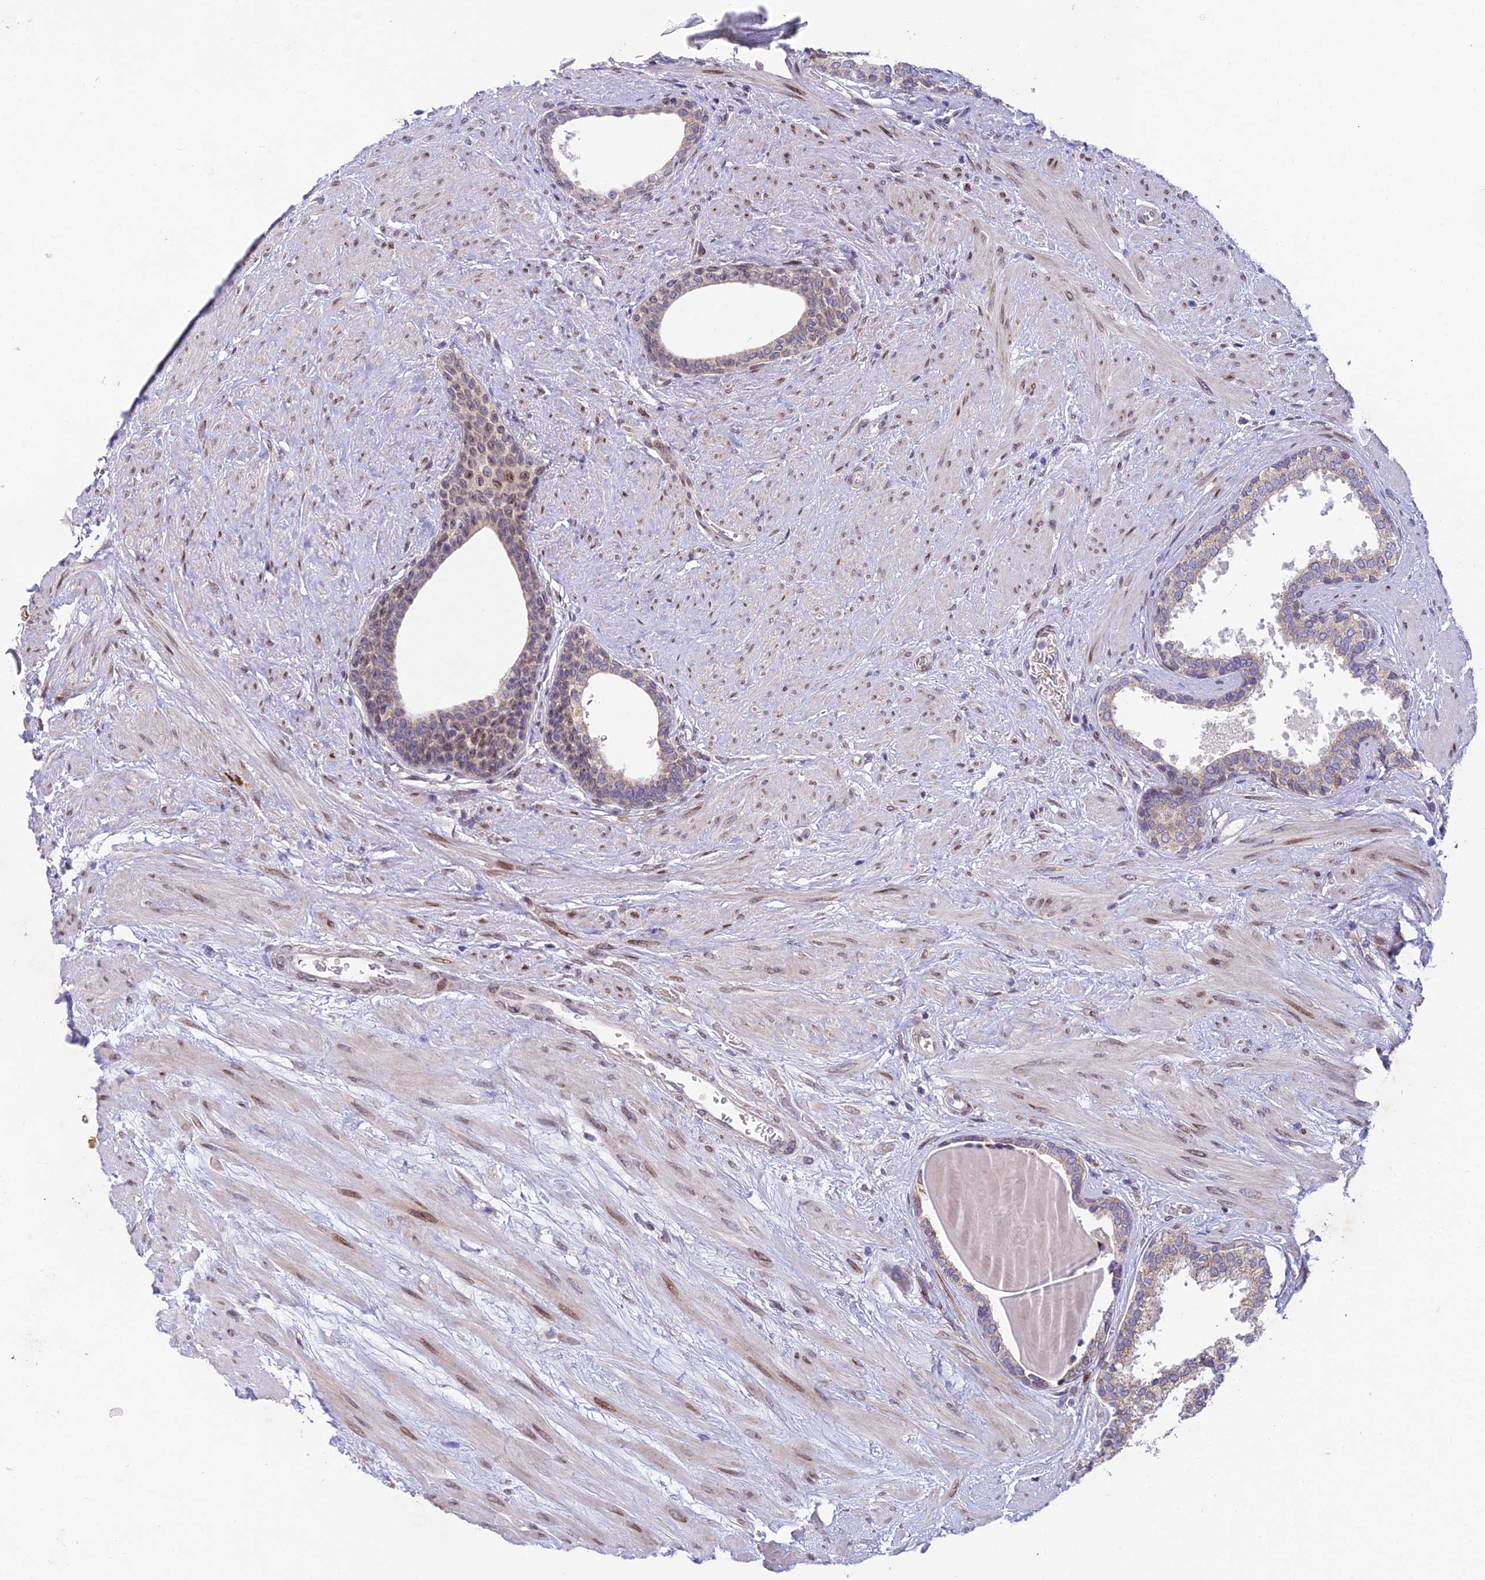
{"staining": {"intensity": "weak", "quantity": "25%-75%", "location": "cytoplasmic/membranous"}, "tissue": "prostate", "cell_type": "Glandular cells", "image_type": "normal", "snomed": [{"axis": "morphology", "description": "Normal tissue, NOS"}, {"axis": "topography", "description": "Prostate"}], "caption": "A low amount of weak cytoplasmic/membranous staining is present in approximately 25%-75% of glandular cells in unremarkable prostate. Nuclei are stained in blue.", "gene": "MGAT2", "patient": {"sex": "male", "age": 57}}